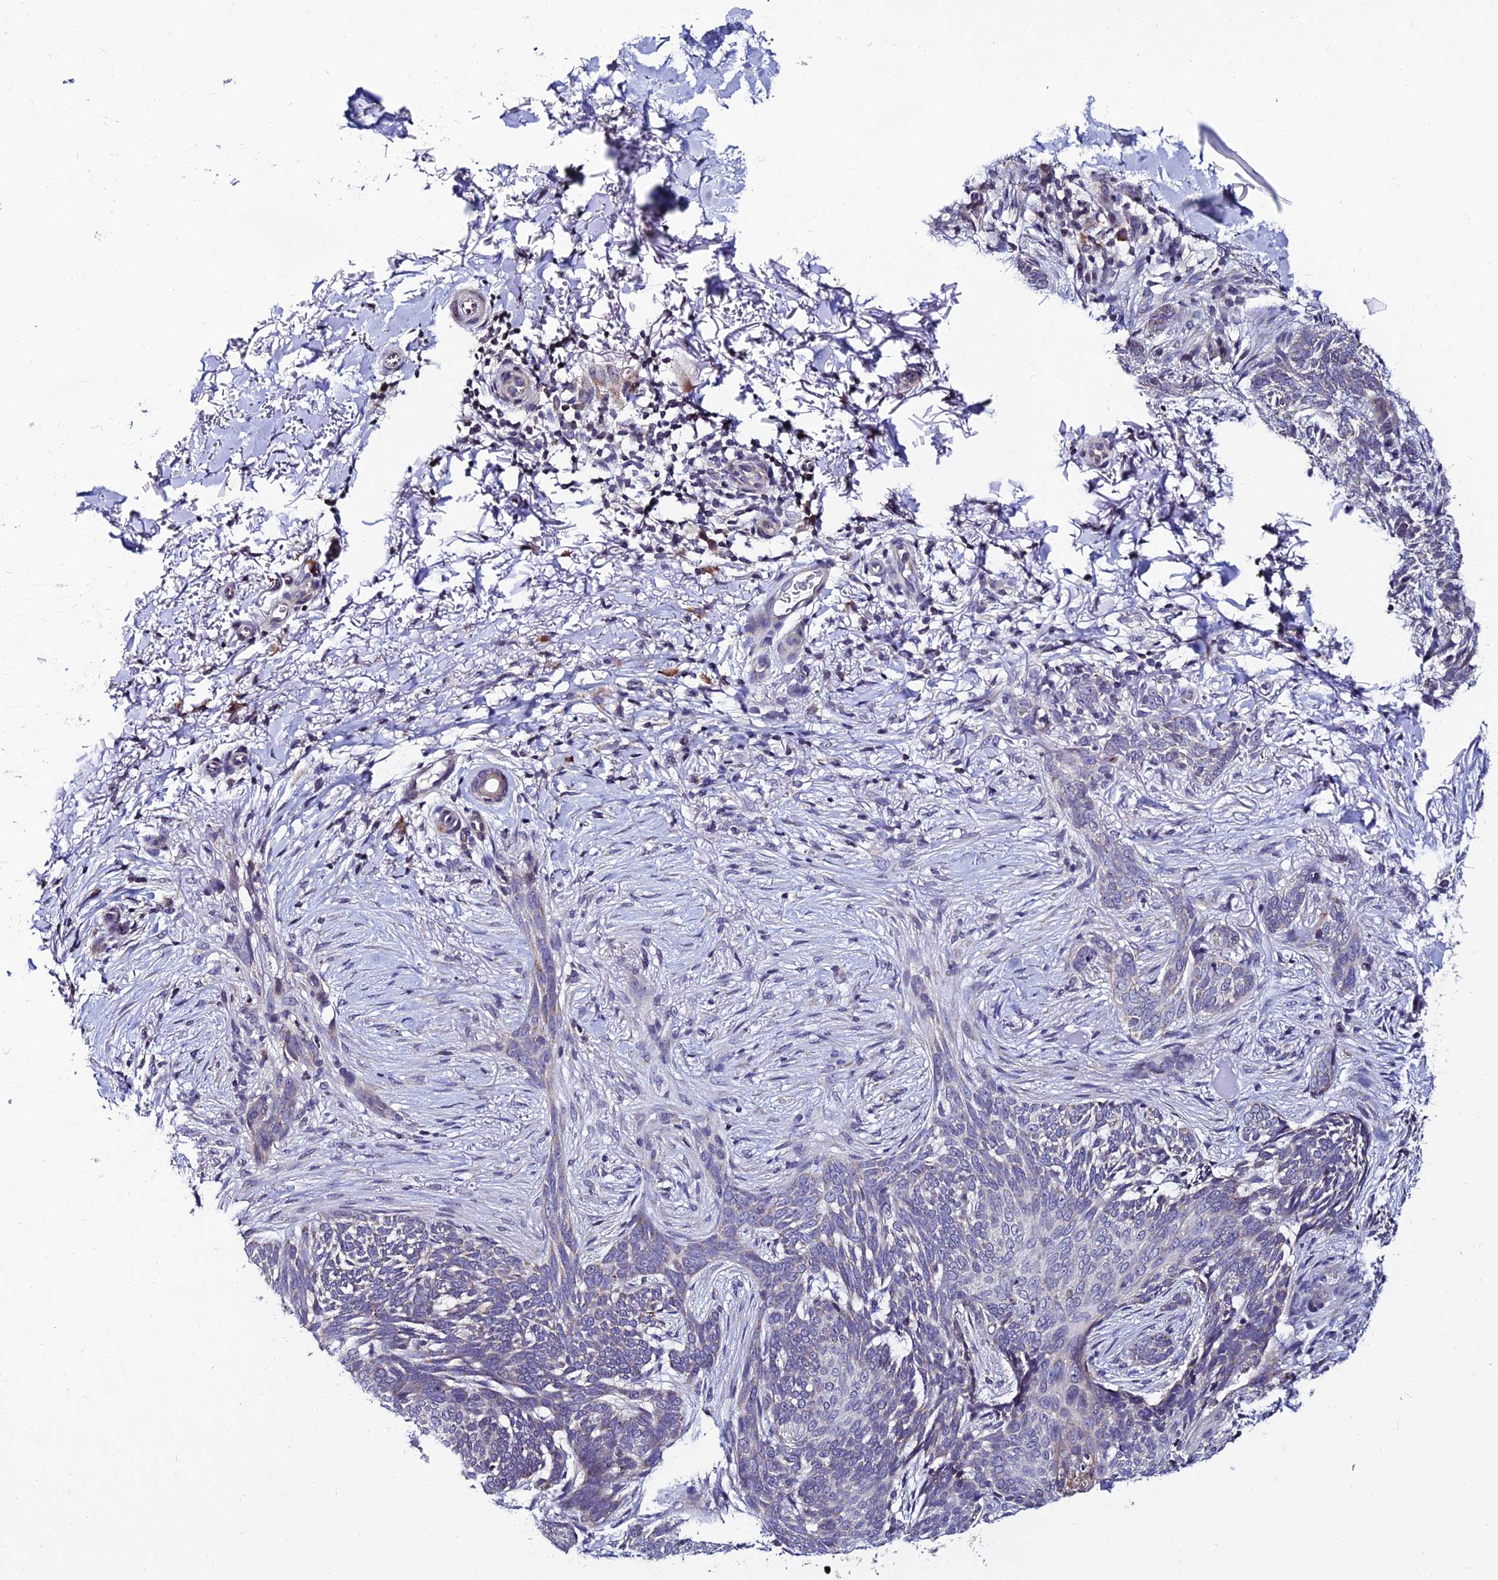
{"staining": {"intensity": "negative", "quantity": "none", "location": "none"}, "tissue": "skin cancer", "cell_type": "Tumor cells", "image_type": "cancer", "snomed": [{"axis": "morphology", "description": "Normal tissue, NOS"}, {"axis": "morphology", "description": "Basal cell carcinoma"}, {"axis": "topography", "description": "Skin"}], "caption": "A micrograph of skin basal cell carcinoma stained for a protein shows no brown staining in tumor cells.", "gene": "CDNF", "patient": {"sex": "female", "age": 67}}